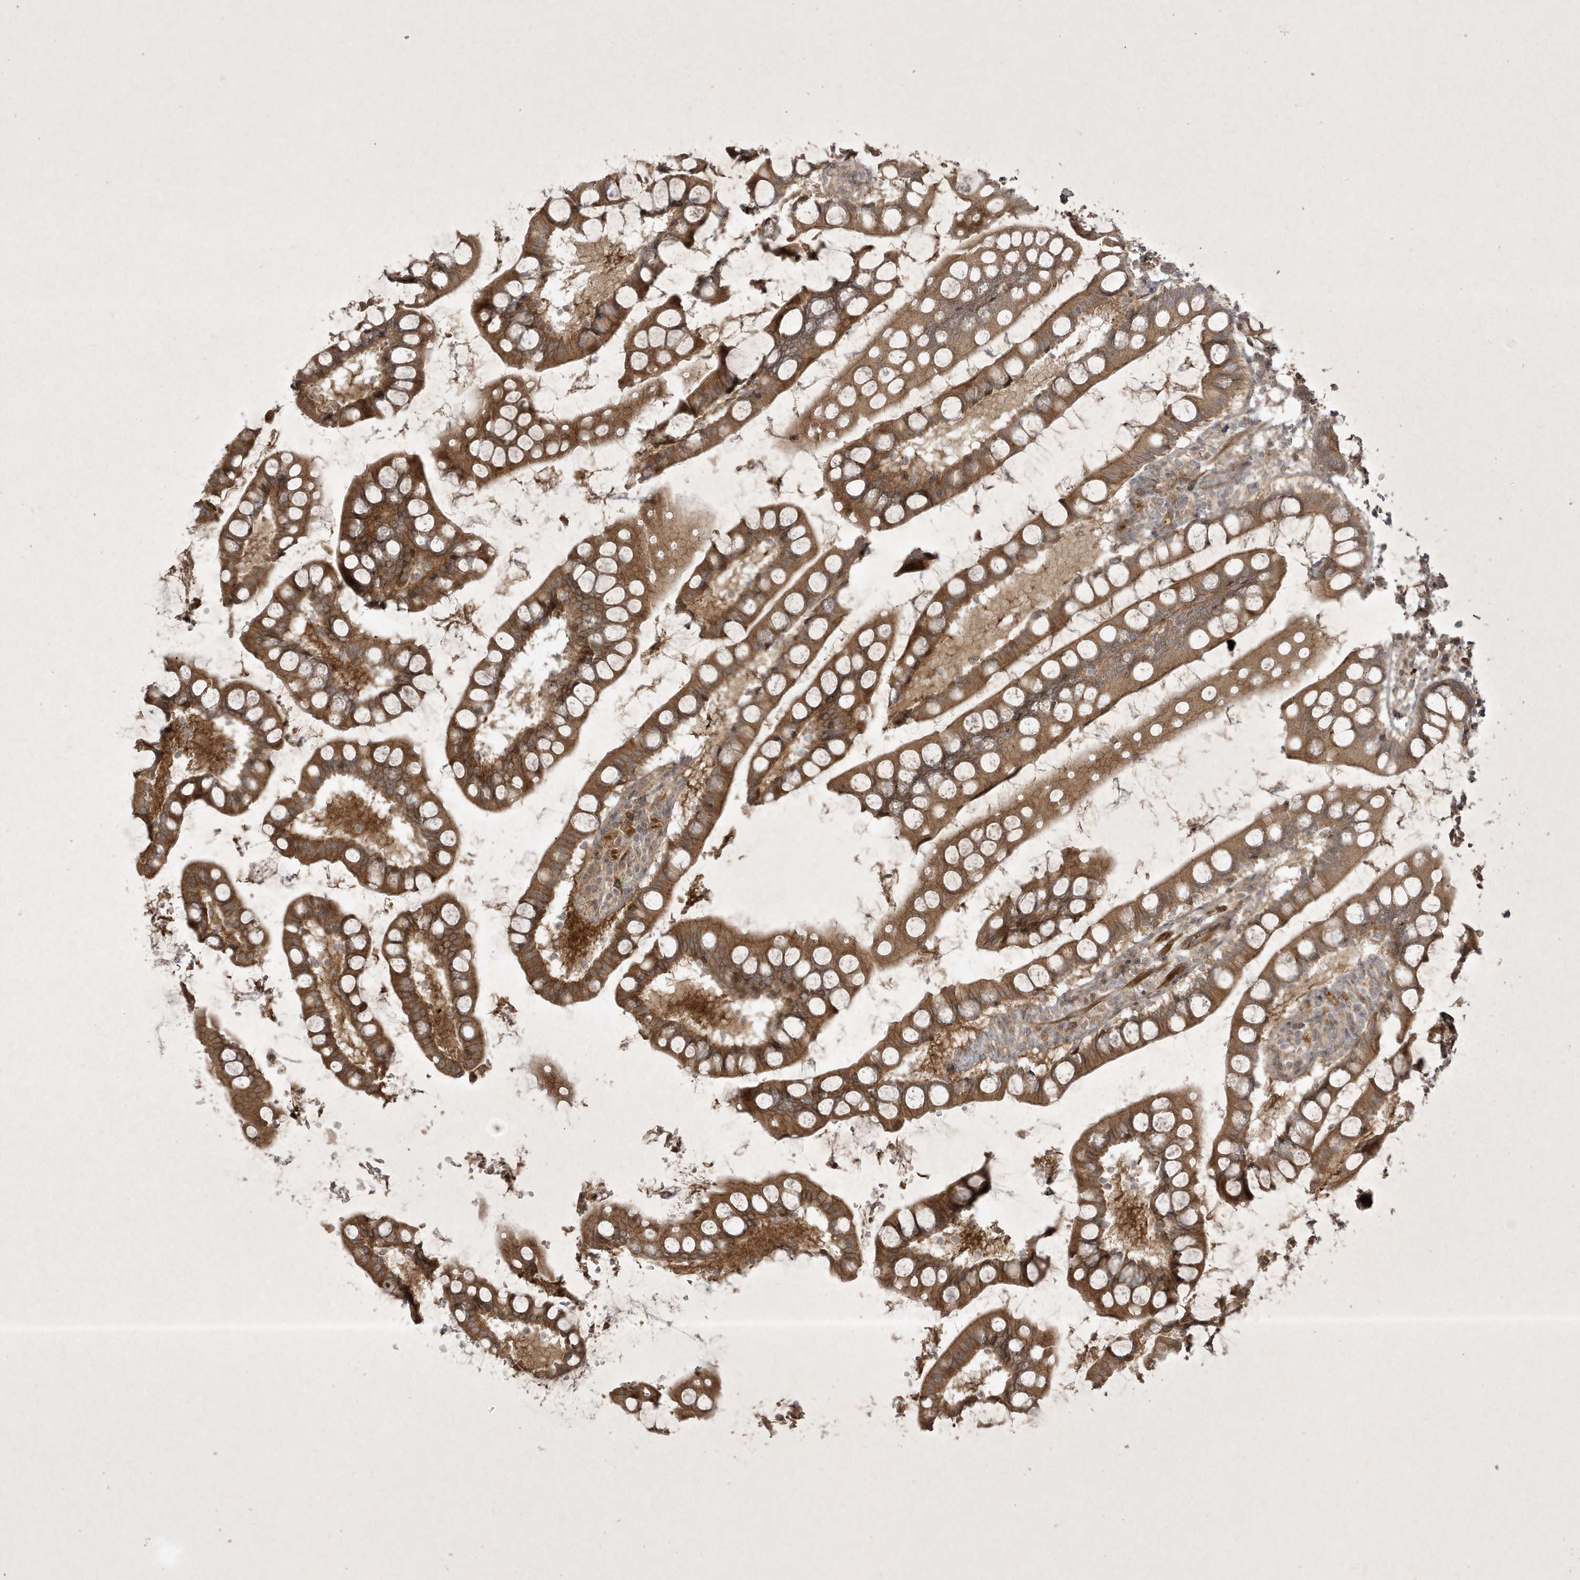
{"staining": {"intensity": "moderate", "quantity": ">75%", "location": "cytoplasmic/membranous"}, "tissue": "small intestine", "cell_type": "Glandular cells", "image_type": "normal", "snomed": [{"axis": "morphology", "description": "Normal tissue, NOS"}, {"axis": "topography", "description": "Small intestine"}], "caption": "Brown immunohistochemical staining in normal small intestine reveals moderate cytoplasmic/membranous staining in about >75% of glandular cells. (DAB IHC, brown staining for protein, blue staining for nuclei).", "gene": "FAM83C", "patient": {"sex": "male", "age": 52}}